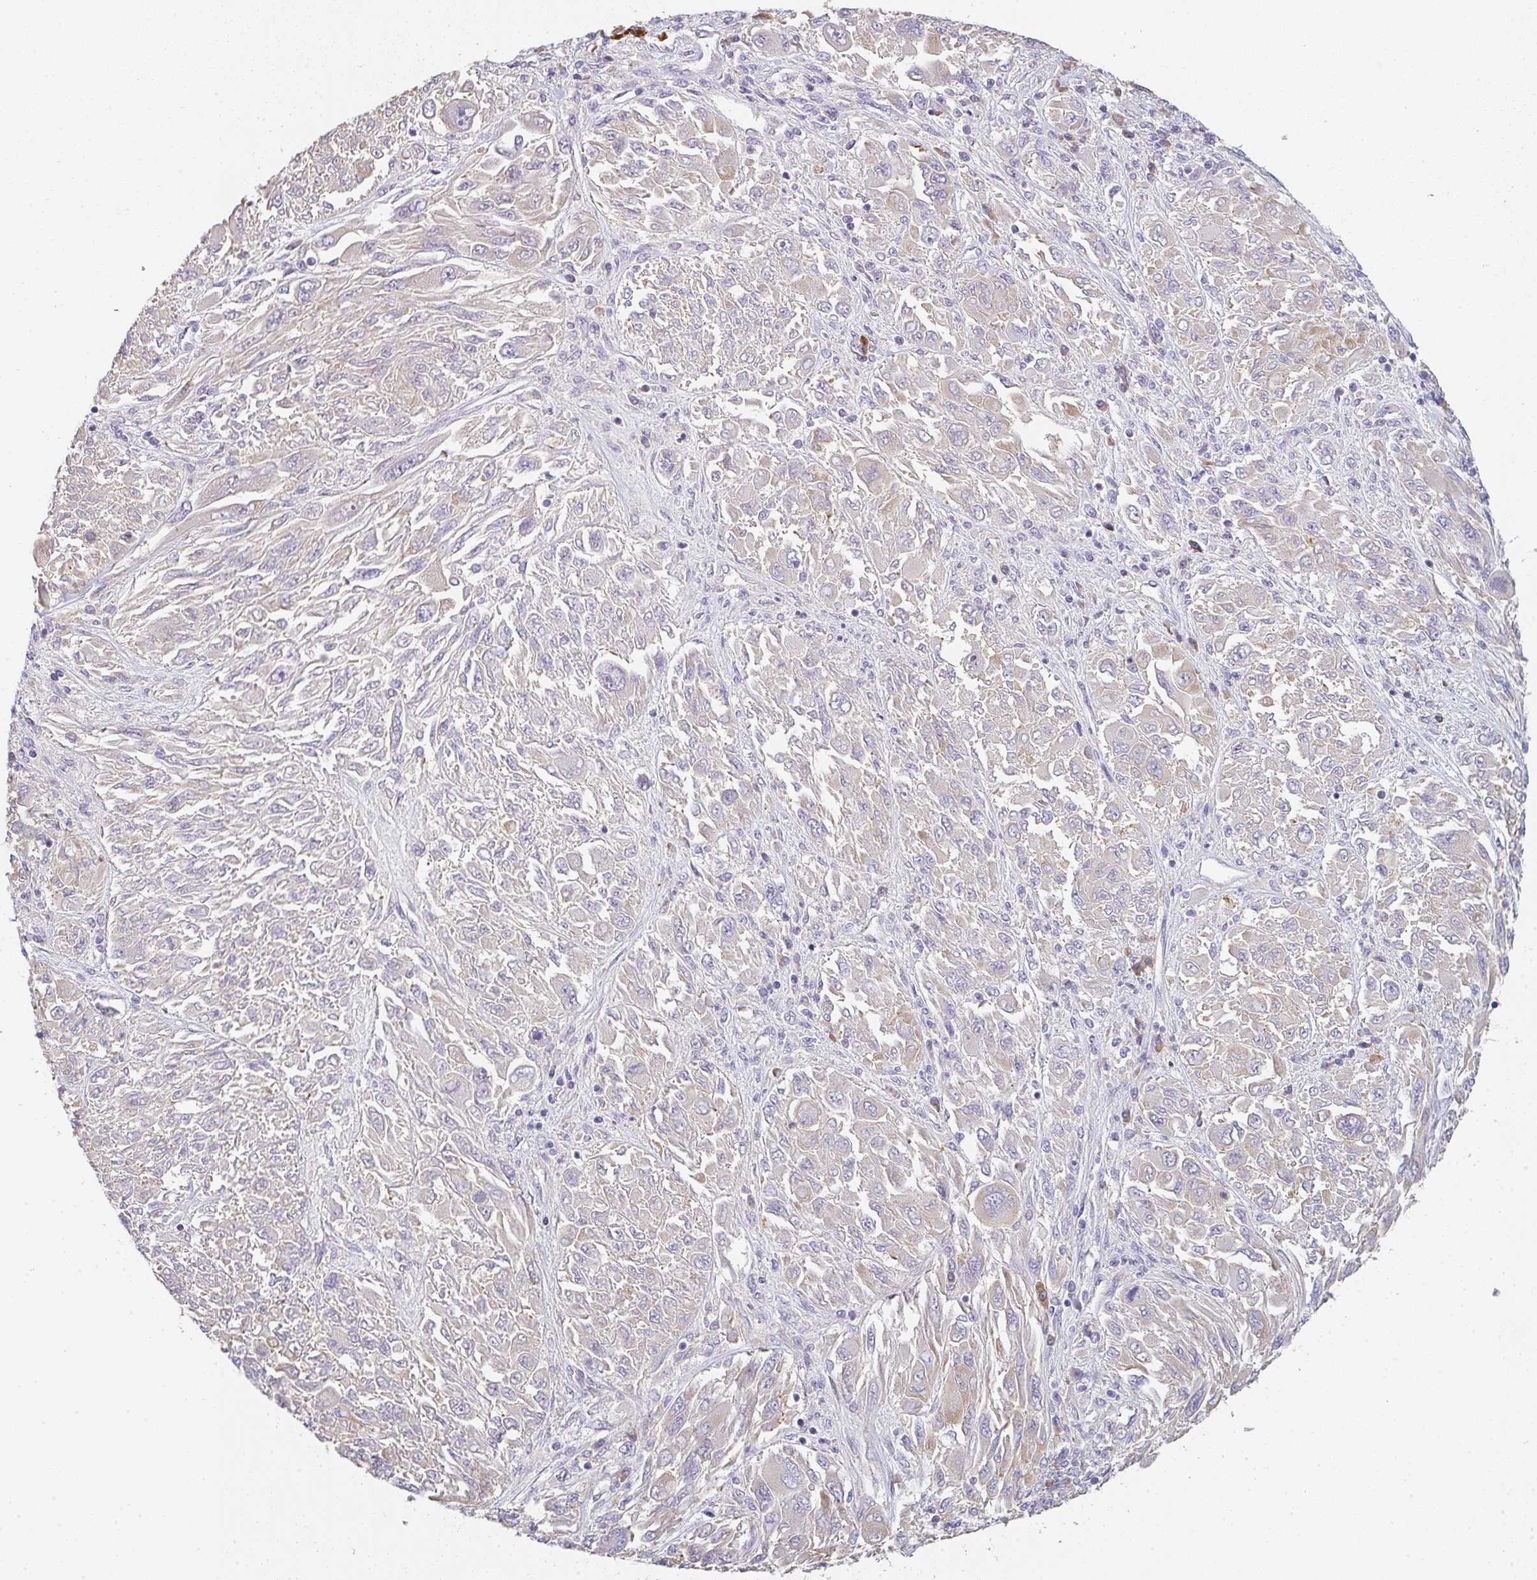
{"staining": {"intensity": "negative", "quantity": "none", "location": "none"}, "tissue": "melanoma", "cell_type": "Tumor cells", "image_type": "cancer", "snomed": [{"axis": "morphology", "description": "Malignant melanoma, NOS"}, {"axis": "topography", "description": "Skin"}], "caption": "Tumor cells show no significant expression in malignant melanoma.", "gene": "ZNF215", "patient": {"sex": "female", "age": 91}}